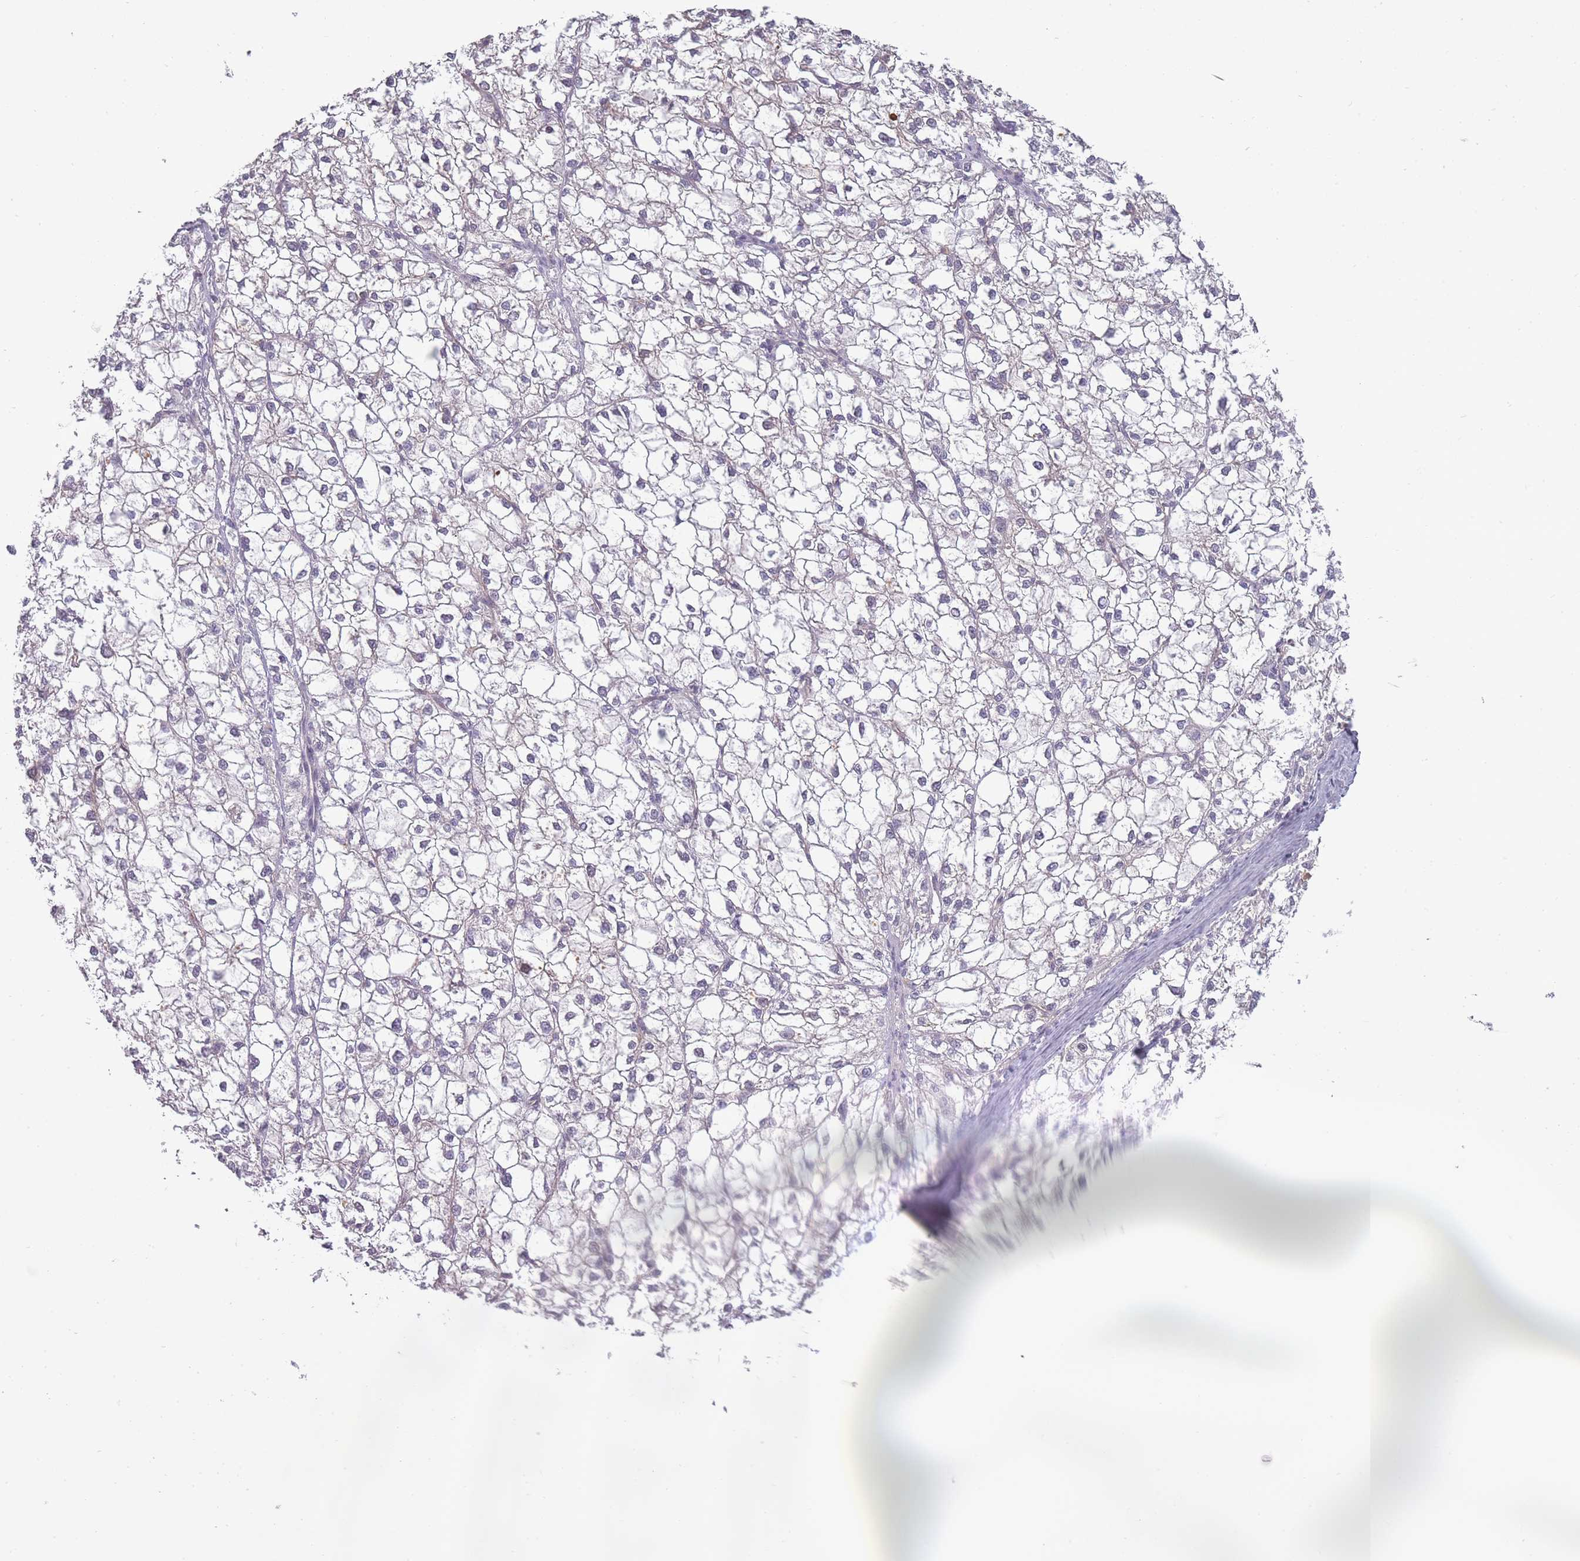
{"staining": {"intensity": "negative", "quantity": "none", "location": "none"}, "tissue": "liver cancer", "cell_type": "Tumor cells", "image_type": "cancer", "snomed": [{"axis": "morphology", "description": "Carcinoma, Hepatocellular, NOS"}, {"axis": "topography", "description": "Liver"}], "caption": "DAB immunohistochemical staining of liver cancer shows no significant positivity in tumor cells.", "gene": "SLC8A2", "patient": {"sex": "female", "age": 43}}